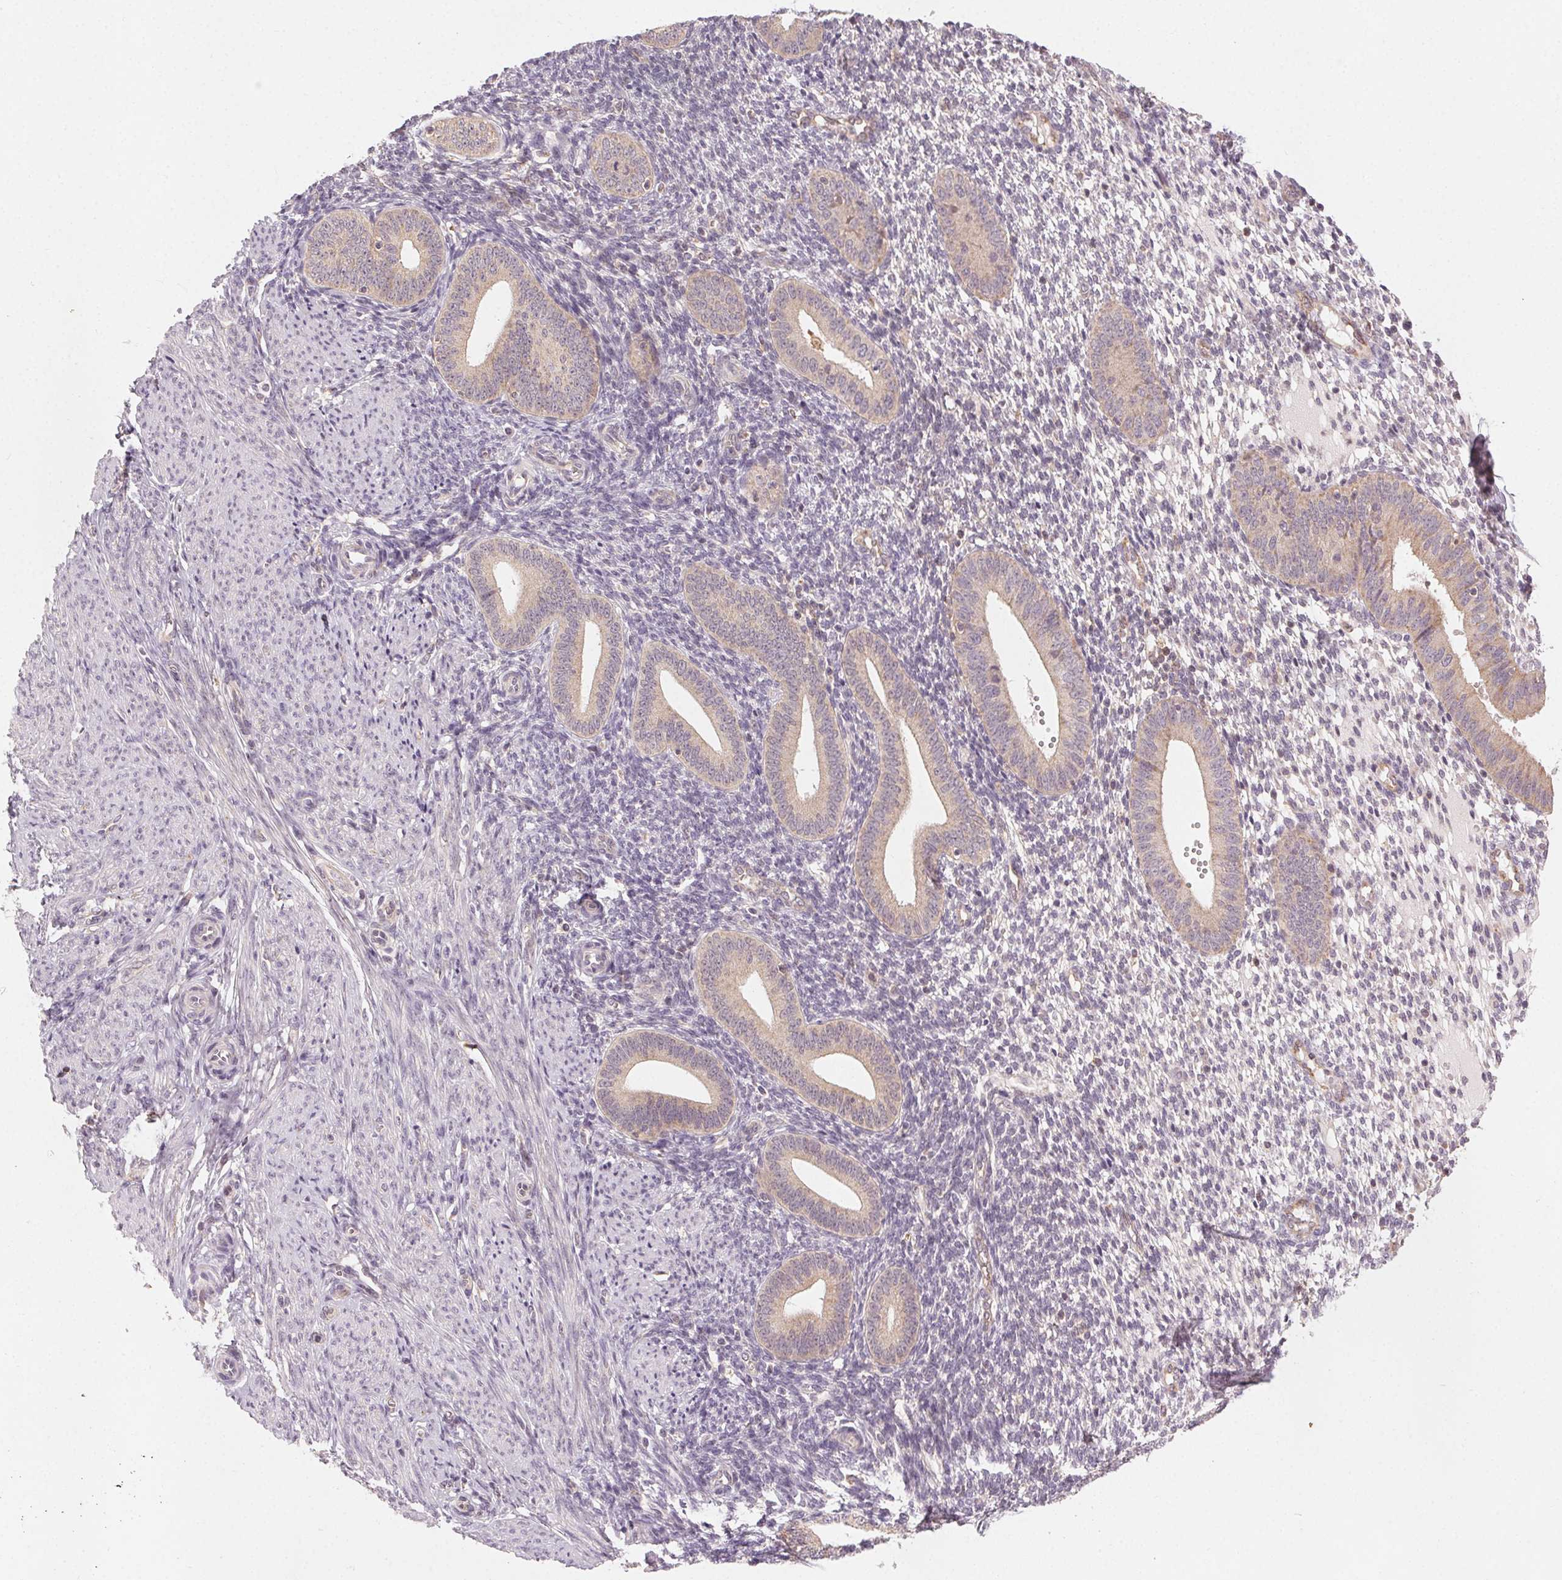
{"staining": {"intensity": "negative", "quantity": "none", "location": "none"}, "tissue": "endometrium", "cell_type": "Cells in endometrial stroma", "image_type": "normal", "snomed": [{"axis": "morphology", "description": "Normal tissue, NOS"}, {"axis": "topography", "description": "Endometrium"}], "caption": "This is an immunohistochemistry (IHC) image of unremarkable endometrium. There is no staining in cells in endometrial stroma.", "gene": "NCOA4", "patient": {"sex": "female", "age": 40}}